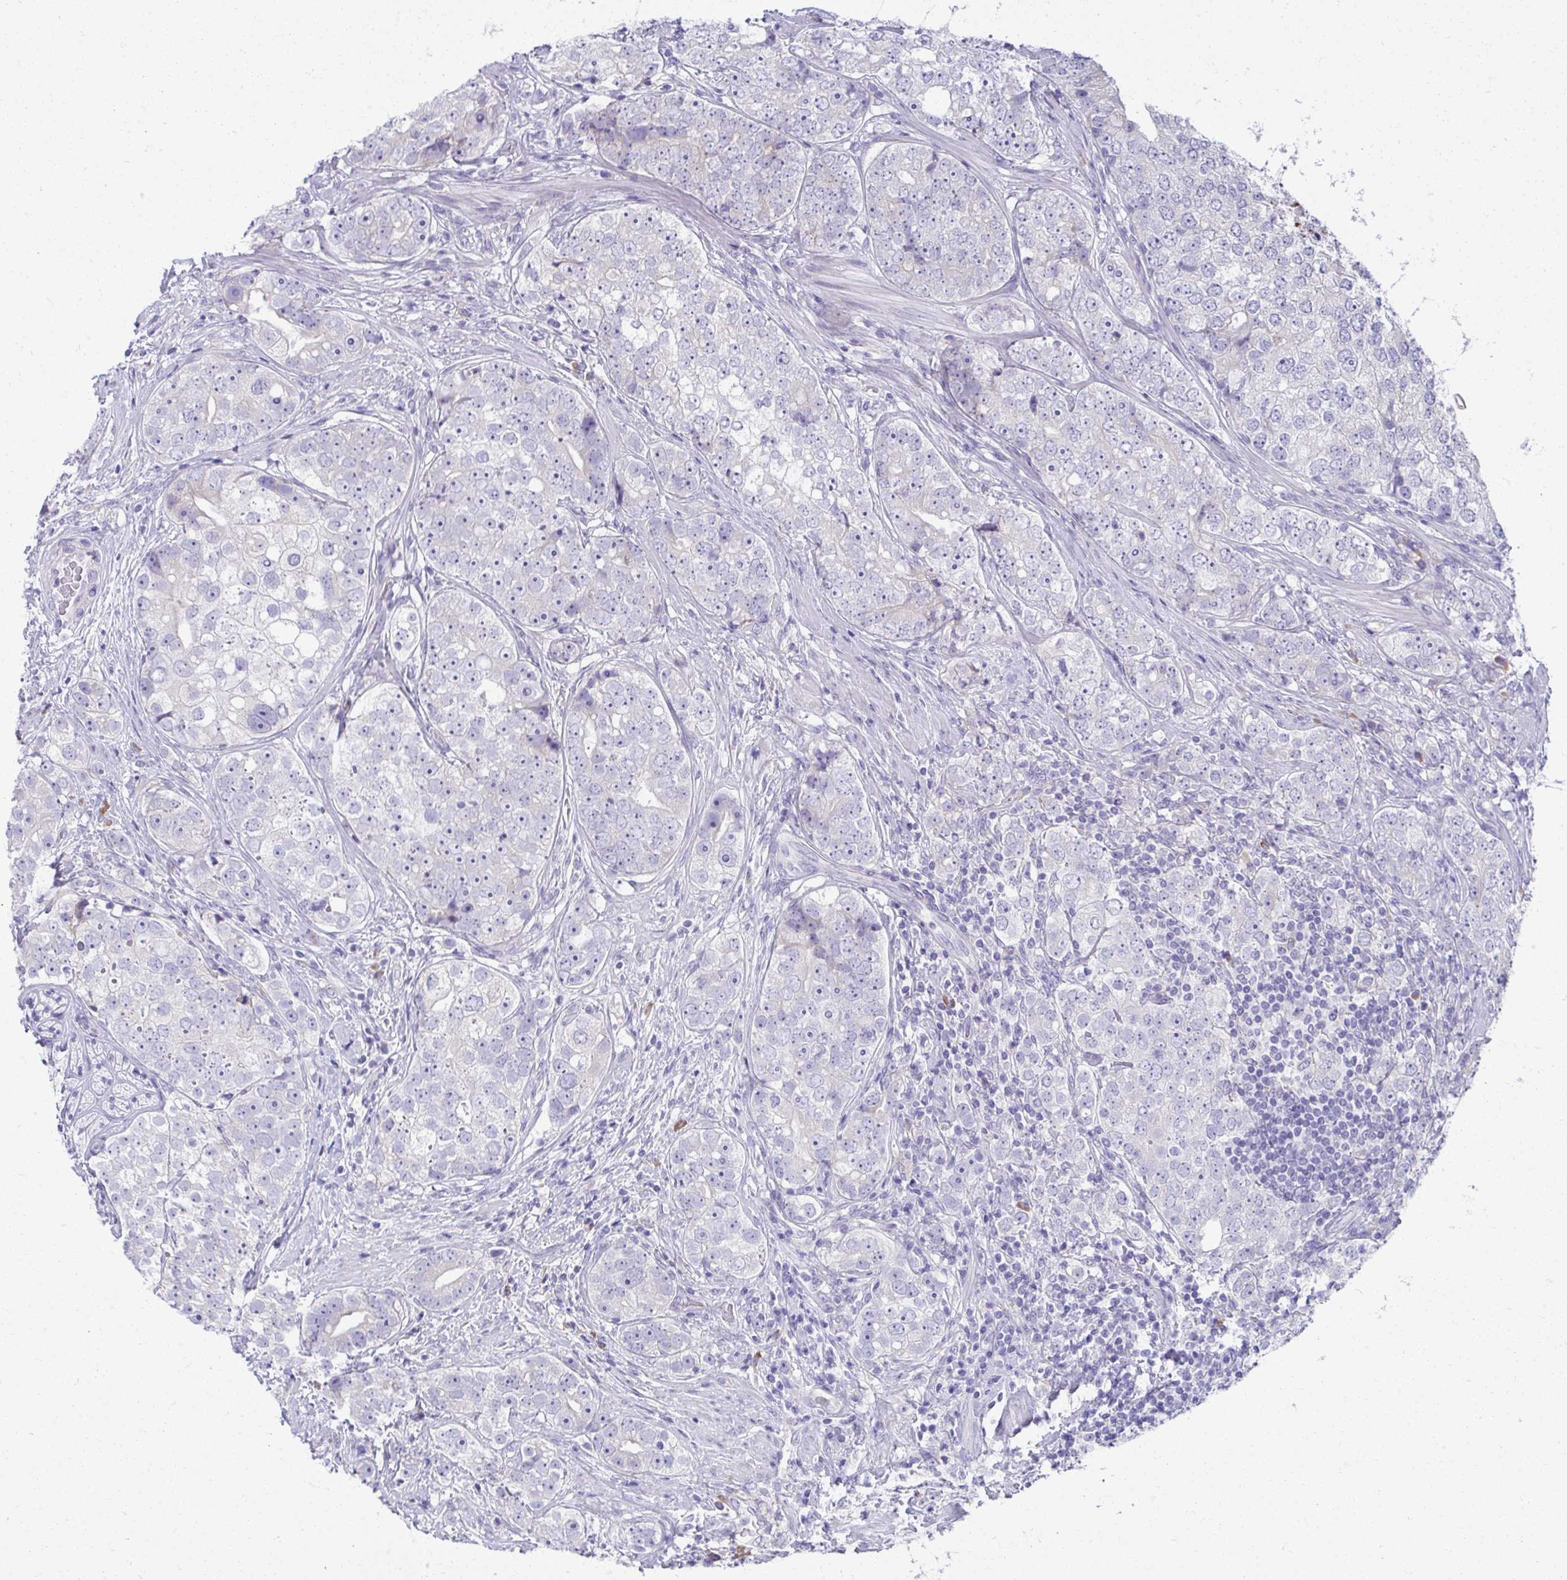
{"staining": {"intensity": "negative", "quantity": "none", "location": "none"}, "tissue": "prostate cancer", "cell_type": "Tumor cells", "image_type": "cancer", "snomed": [{"axis": "morphology", "description": "Adenocarcinoma, High grade"}, {"axis": "topography", "description": "Prostate"}], "caption": "IHC photomicrograph of human prostate cancer (high-grade adenocarcinoma) stained for a protein (brown), which shows no expression in tumor cells.", "gene": "FASLG", "patient": {"sex": "male", "age": 60}}